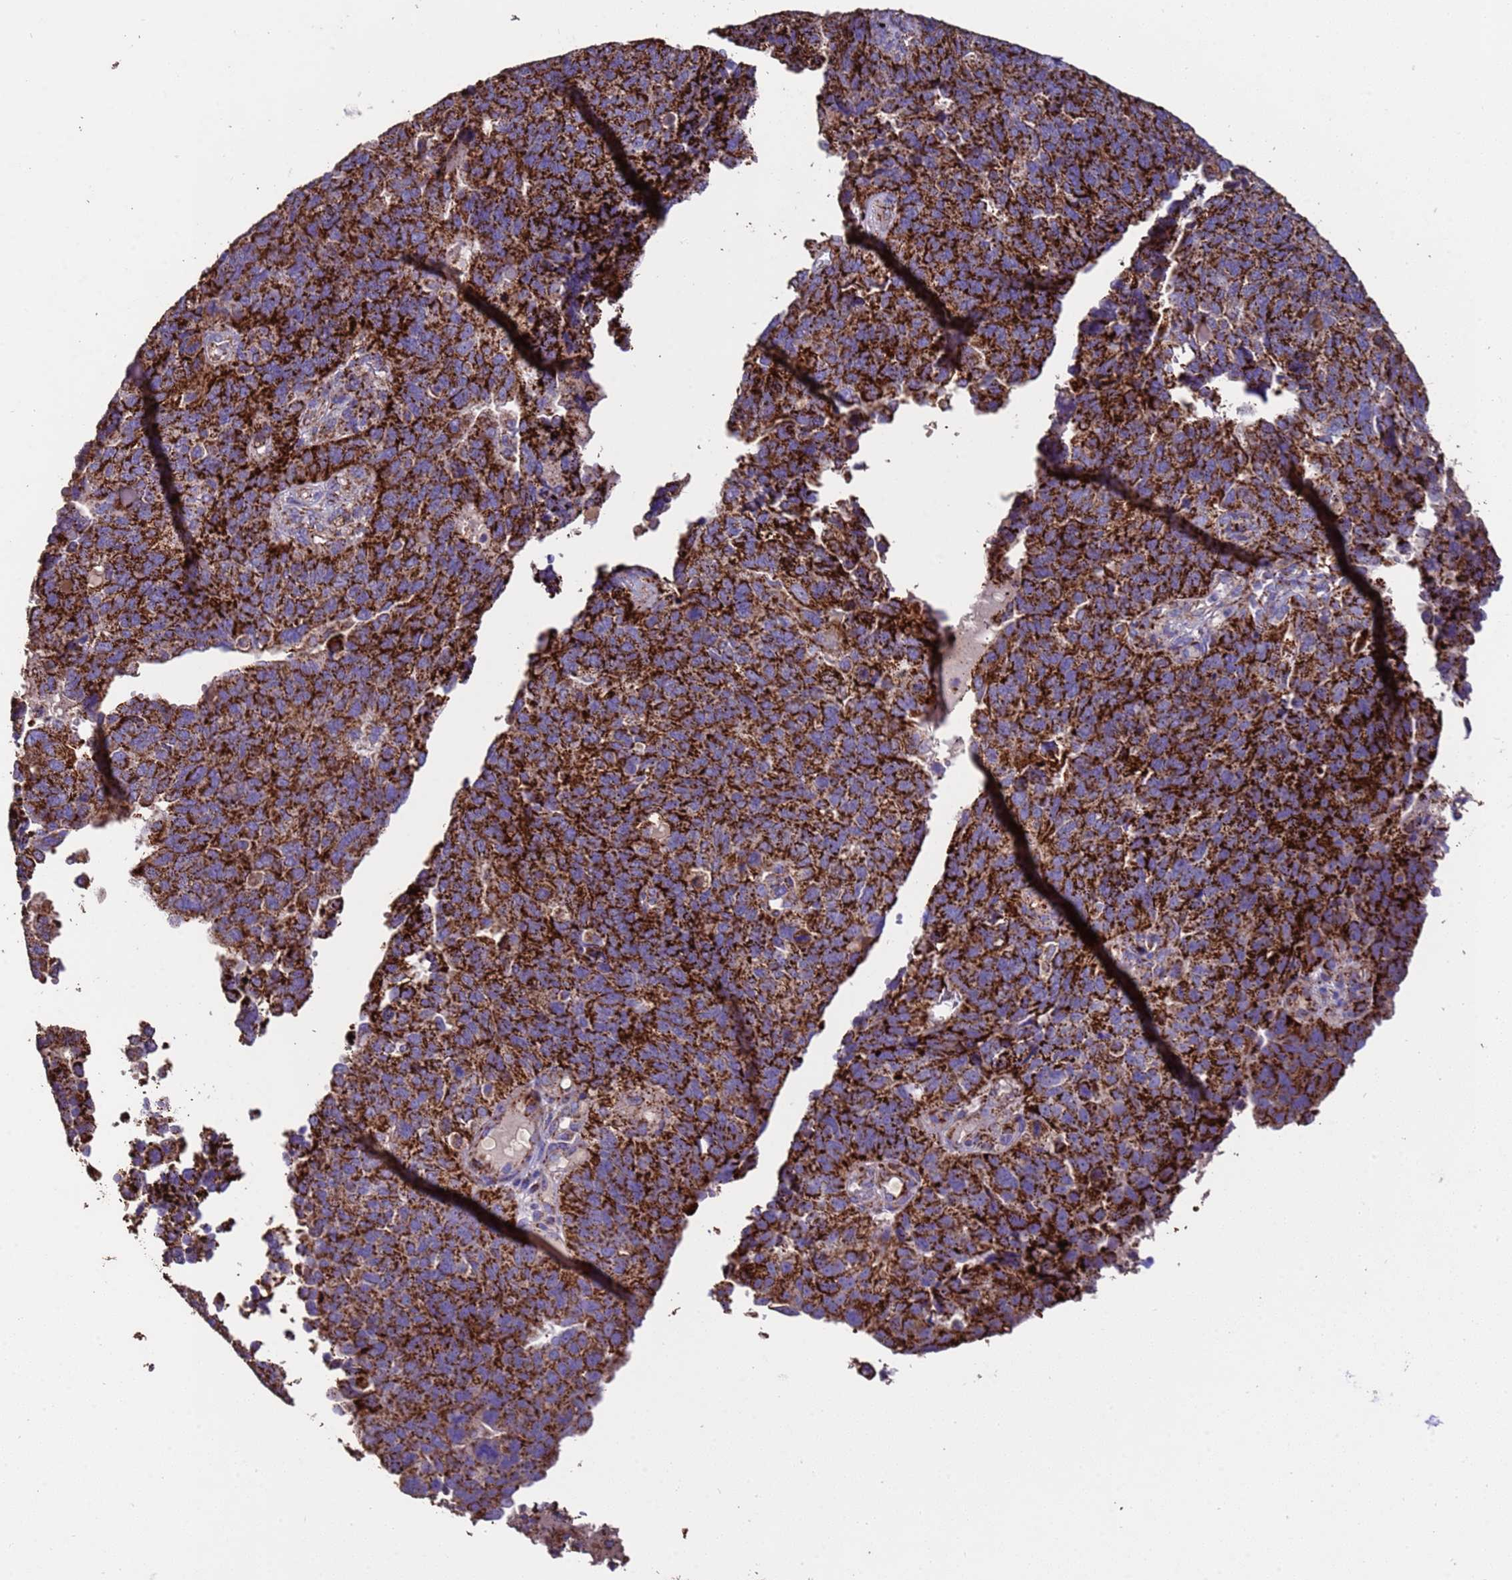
{"staining": {"intensity": "strong", "quantity": ">75%", "location": "cytoplasmic/membranous"}, "tissue": "endometrial cancer", "cell_type": "Tumor cells", "image_type": "cancer", "snomed": [{"axis": "morphology", "description": "Adenocarcinoma, NOS"}, {"axis": "topography", "description": "Endometrium"}], "caption": "This is a photomicrograph of immunohistochemistry staining of adenocarcinoma (endometrial), which shows strong positivity in the cytoplasmic/membranous of tumor cells.", "gene": "ZNFX1", "patient": {"sex": "female", "age": 66}}